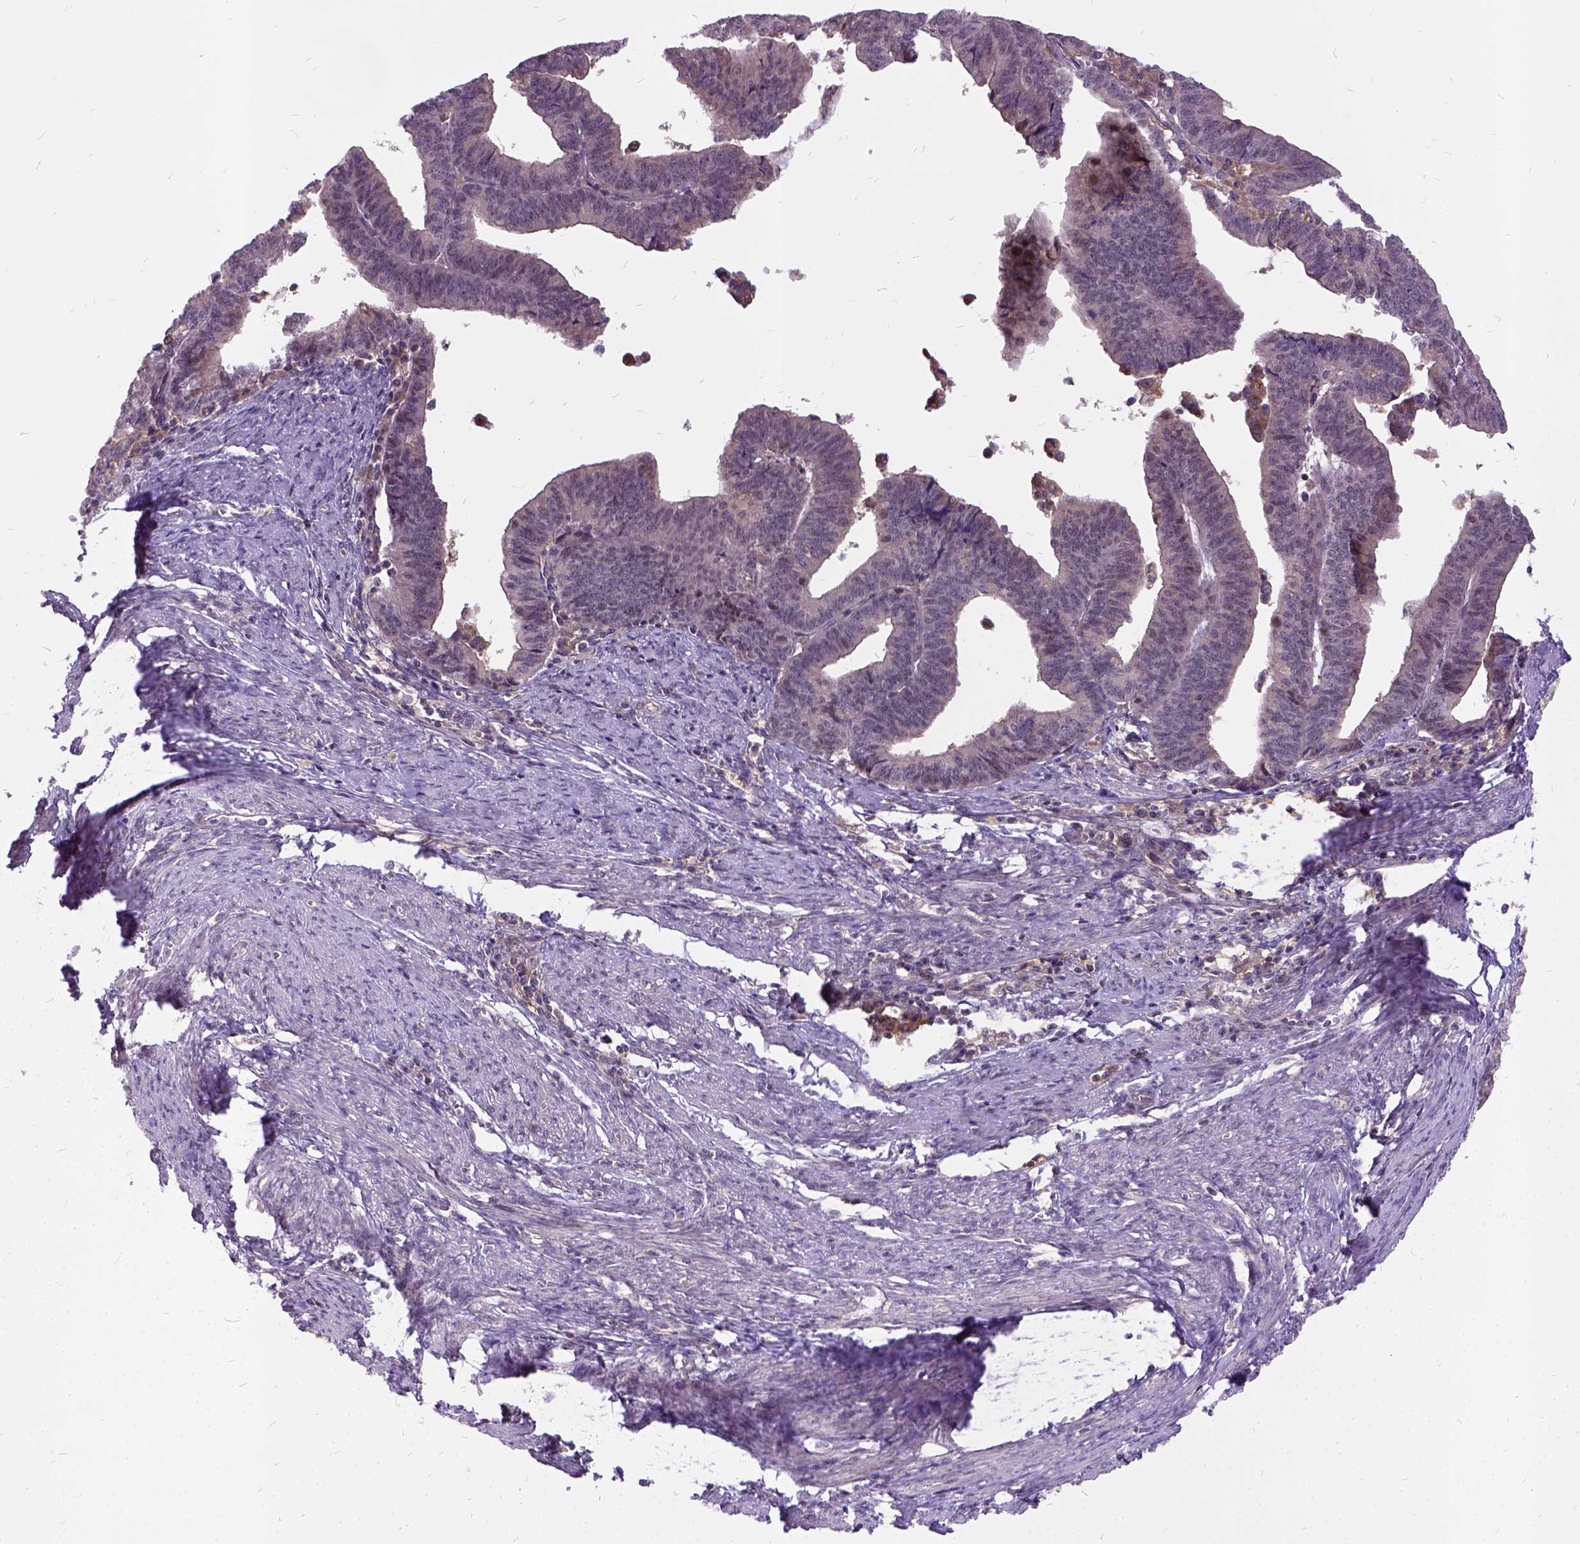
{"staining": {"intensity": "negative", "quantity": "none", "location": "none"}, "tissue": "endometrial cancer", "cell_type": "Tumor cells", "image_type": "cancer", "snomed": [{"axis": "morphology", "description": "Adenocarcinoma, NOS"}, {"axis": "topography", "description": "Endometrium"}], "caption": "Immunohistochemistry (IHC) photomicrograph of neoplastic tissue: human endometrial cancer stained with DAB (3,3'-diaminobenzidine) reveals no significant protein staining in tumor cells.", "gene": "ILRUN", "patient": {"sex": "female", "age": 65}}